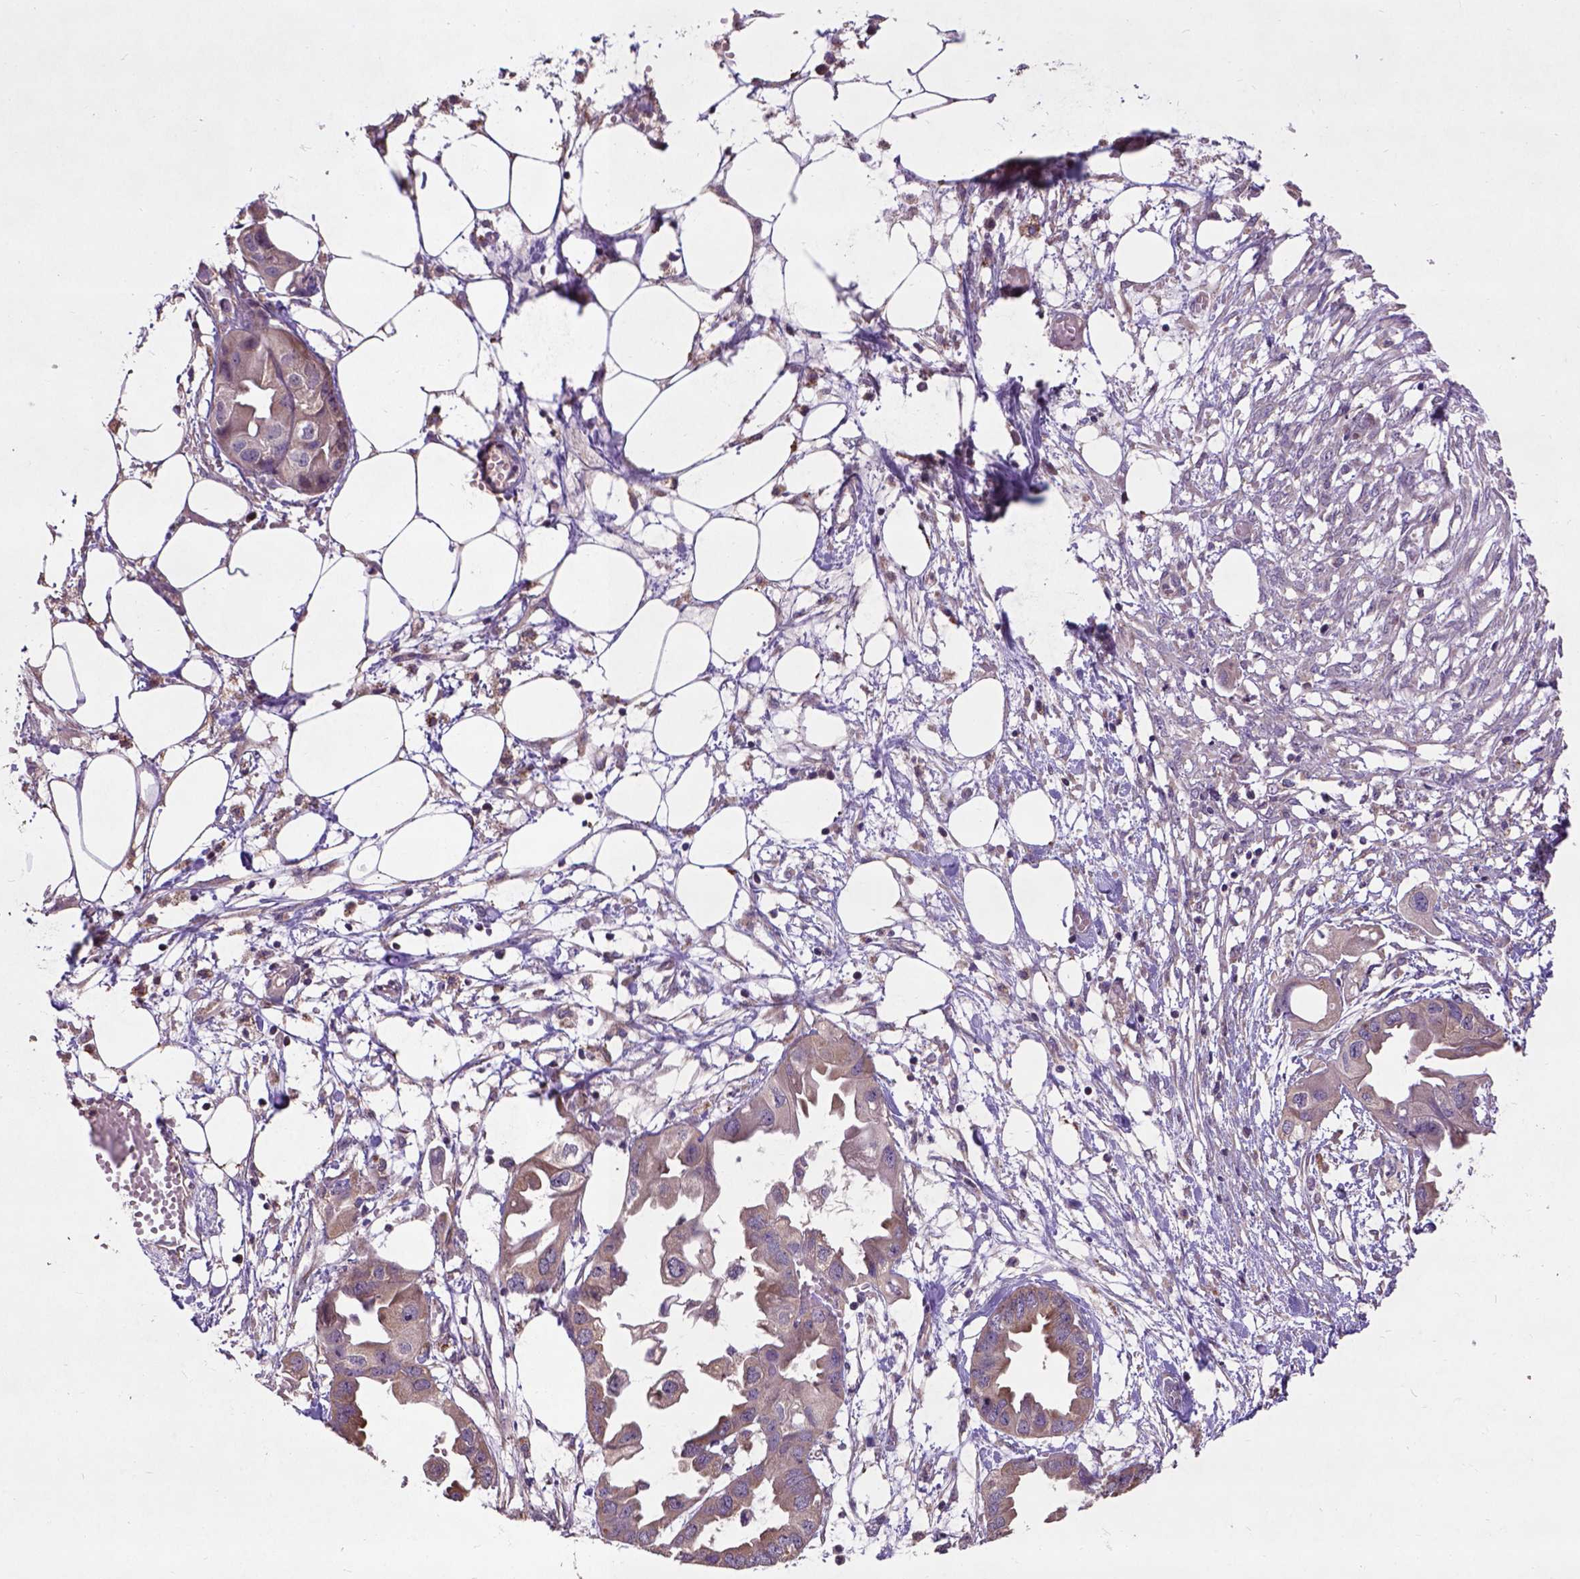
{"staining": {"intensity": "moderate", "quantity": ">75%", "location": "cytoplasmic/membranous"}, "tissue": "endometrial cancer", "cell_type": "Tumor cells", "image_type": "cancer", "snomed": [{"axis": "morphology", "description": "Adenocarcinoma, NOS"}, {"axis": "morphology", "description": "Adenocarcinoma, metastatic, NOS"}, {"axis": "topography", "description": "Adipose tissue"}, {"axis": "topography", "description": "Endometrium"}], "caption": "A micrograph of endometrial metastatic adenocarcinoma stained for a protein reveals moderate cytoplasmic/membranous brown staining in tumor cells.", "gene": "KBTBD8", "patient": {"sex": "female", "age": 67}}